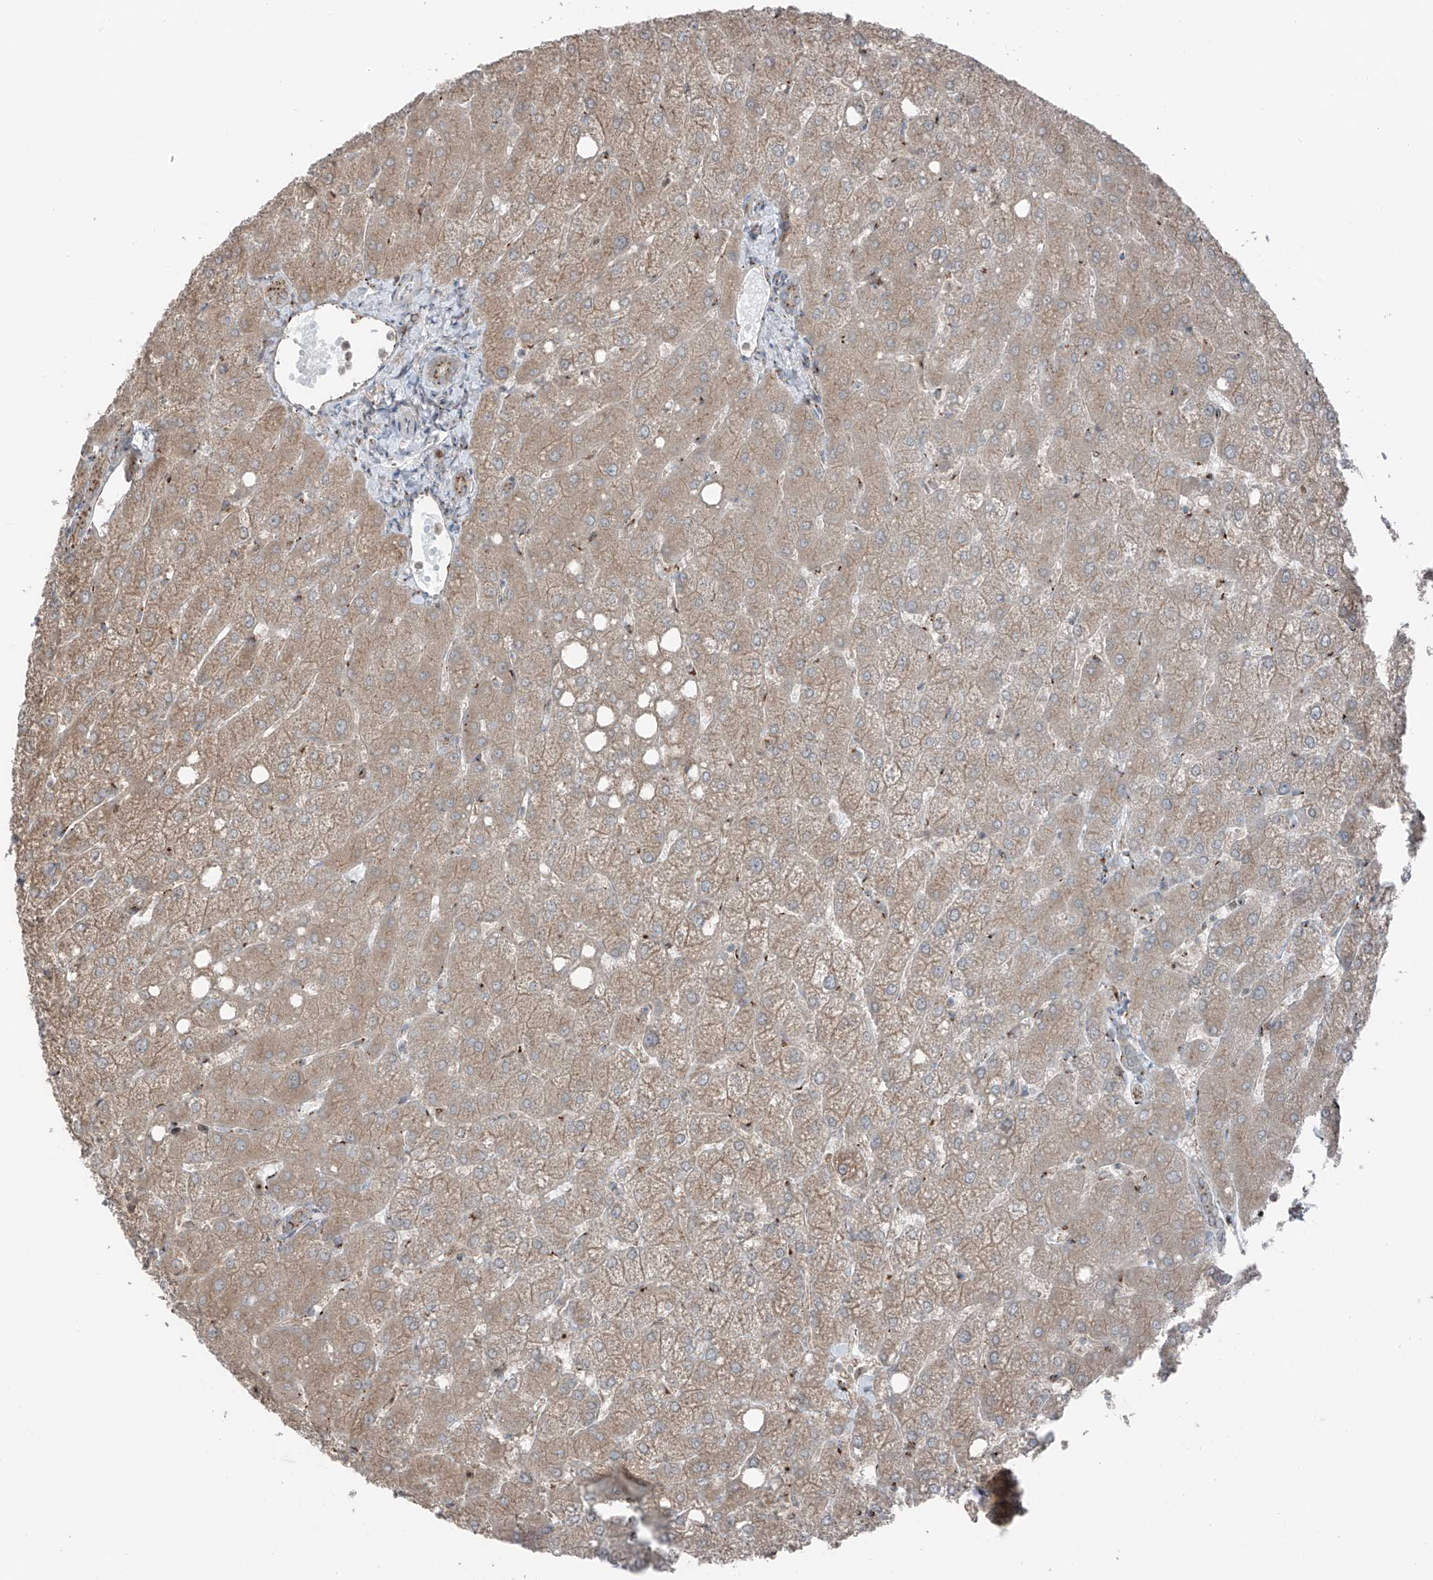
{"staining": {"intensity": "moderate", "quantity": ">75%", "location": "cytoplasmic/membranous"}, "tissue": "liver", "cell_type": "Cholangiocytes", "image_type": "normal", "snomed": [{"axis": "morphology", "description": "Normal tissue, NOS"}, {"axis": "topography", "description": "Liver"}], "caption": "A micrograph showing moderate cytoplasmic/membranous positivity in approximately >75% of cholangiocytes in normal liver, as visualized by brown immunohistochemical staining.", "gene": "ERLEC1", "patient": {"sex": "female", "age": 54}}